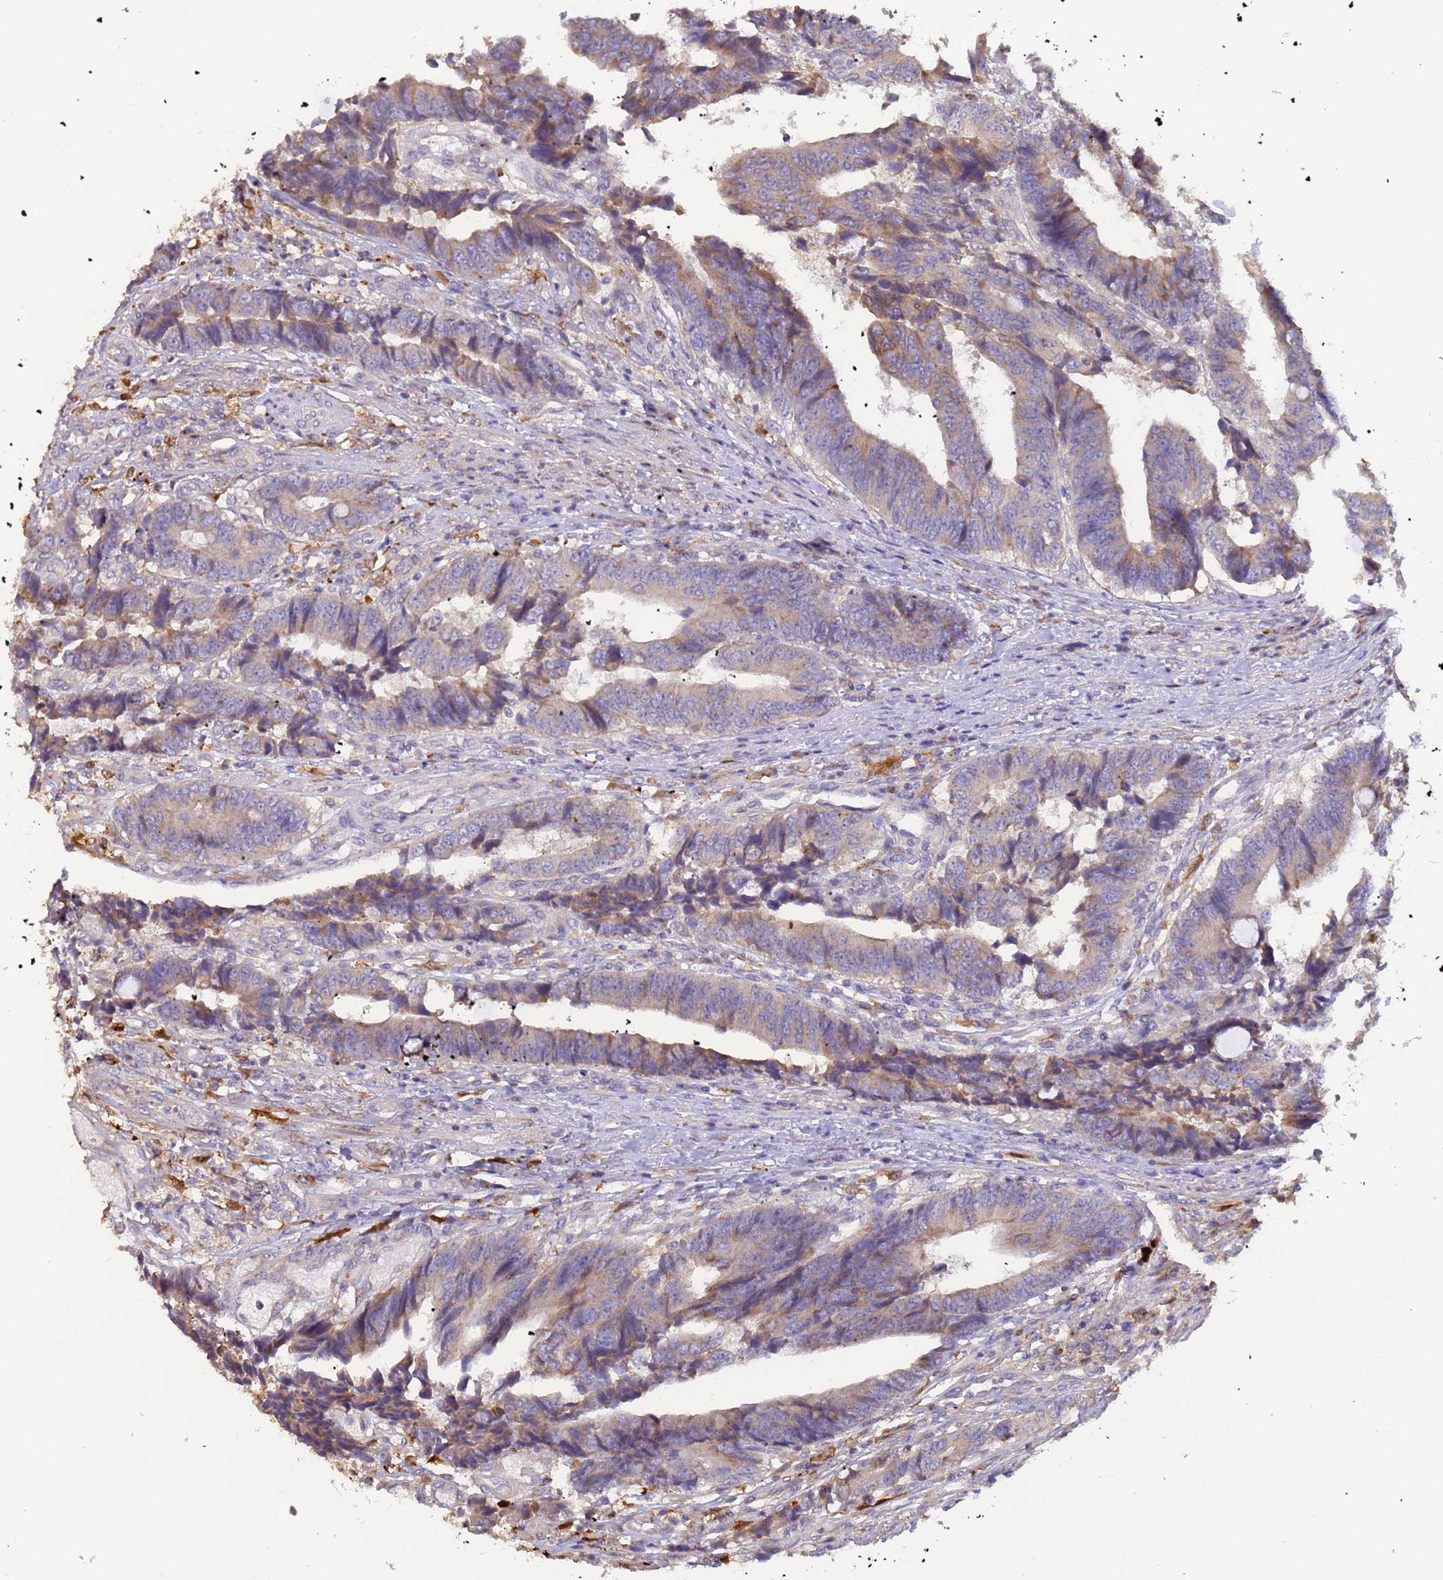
{"staining": {"intensity": "moderate", "quantity": "25%-75%", "location": "cytoplasmic/membranous"}, "tissue": "colorectal cancer", "cell_type": "Tumor cells", "image_type": "cancer", "snomed": [{"axis": "morphology", "description": "Adenocarcinoma, NOS"}, {"axis": "topography", "description": "Rectum"}], "caption": "Tumor cells display medium levels of moderate cytoplasmic/membranous positivity in approximately 25%-75% of cells in human adenocarcinoma (colorectal).", "gene": "M6PR", "patient": {"sex": "male", "age": 84}}